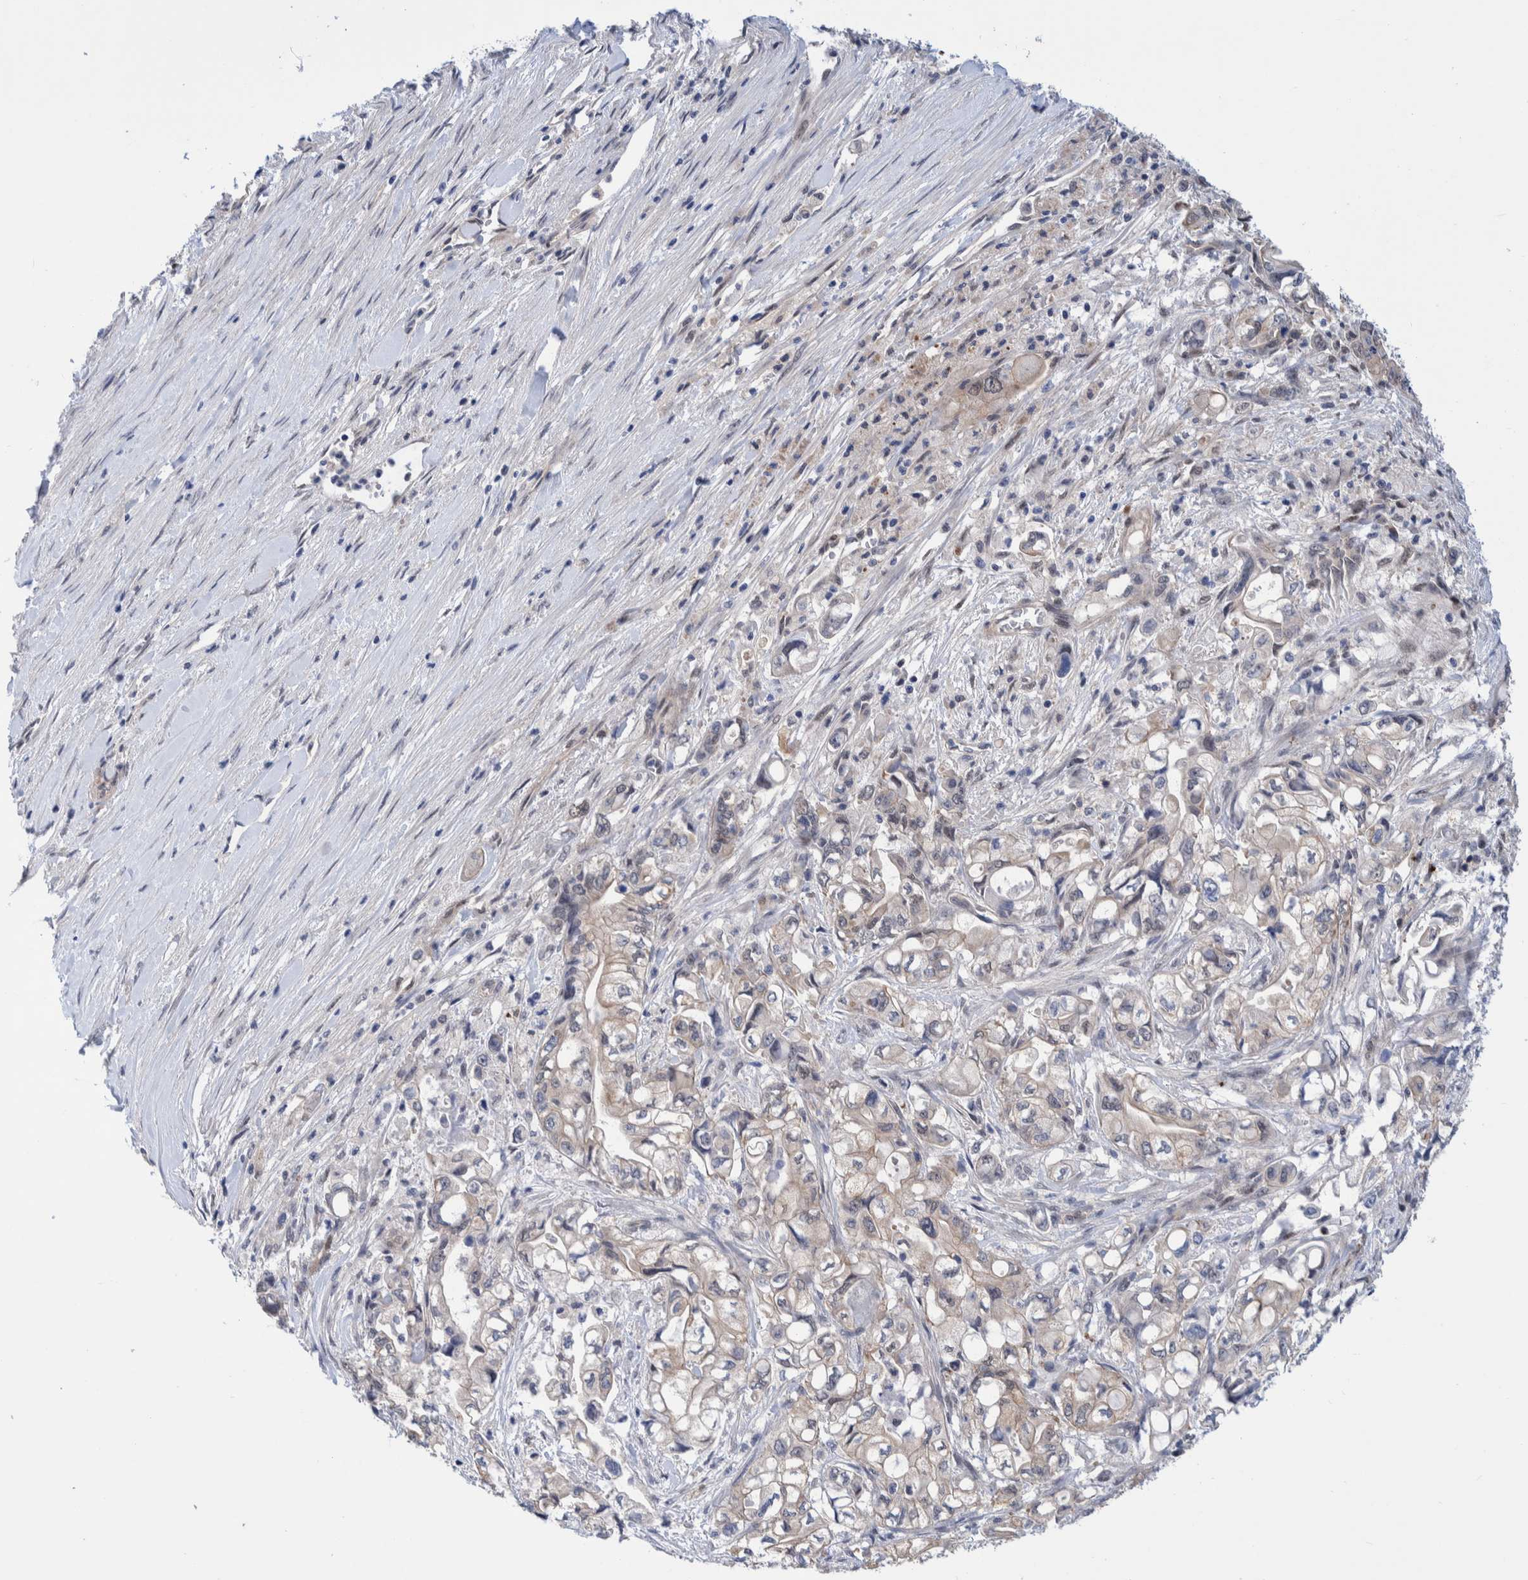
{"staining": {"intensity": "weak", "quantity": "<25%", "location": "cytoplasmic/membranous"}, "tissue": "pancreatic cancer", "cell_type": "Tumor cells", "image_type": "cancer", "snomed": [{"axis": "morphology", "description": "Adenocarcinoma, NOS"}, {"axis": "topography", "description": "Pancreas"}], "caption": "Image shows no protein staining in tumor cells of pancreatic cancer tissue.", "gene": "PFAS", "patient": {"sex": "male", "age": 79}}